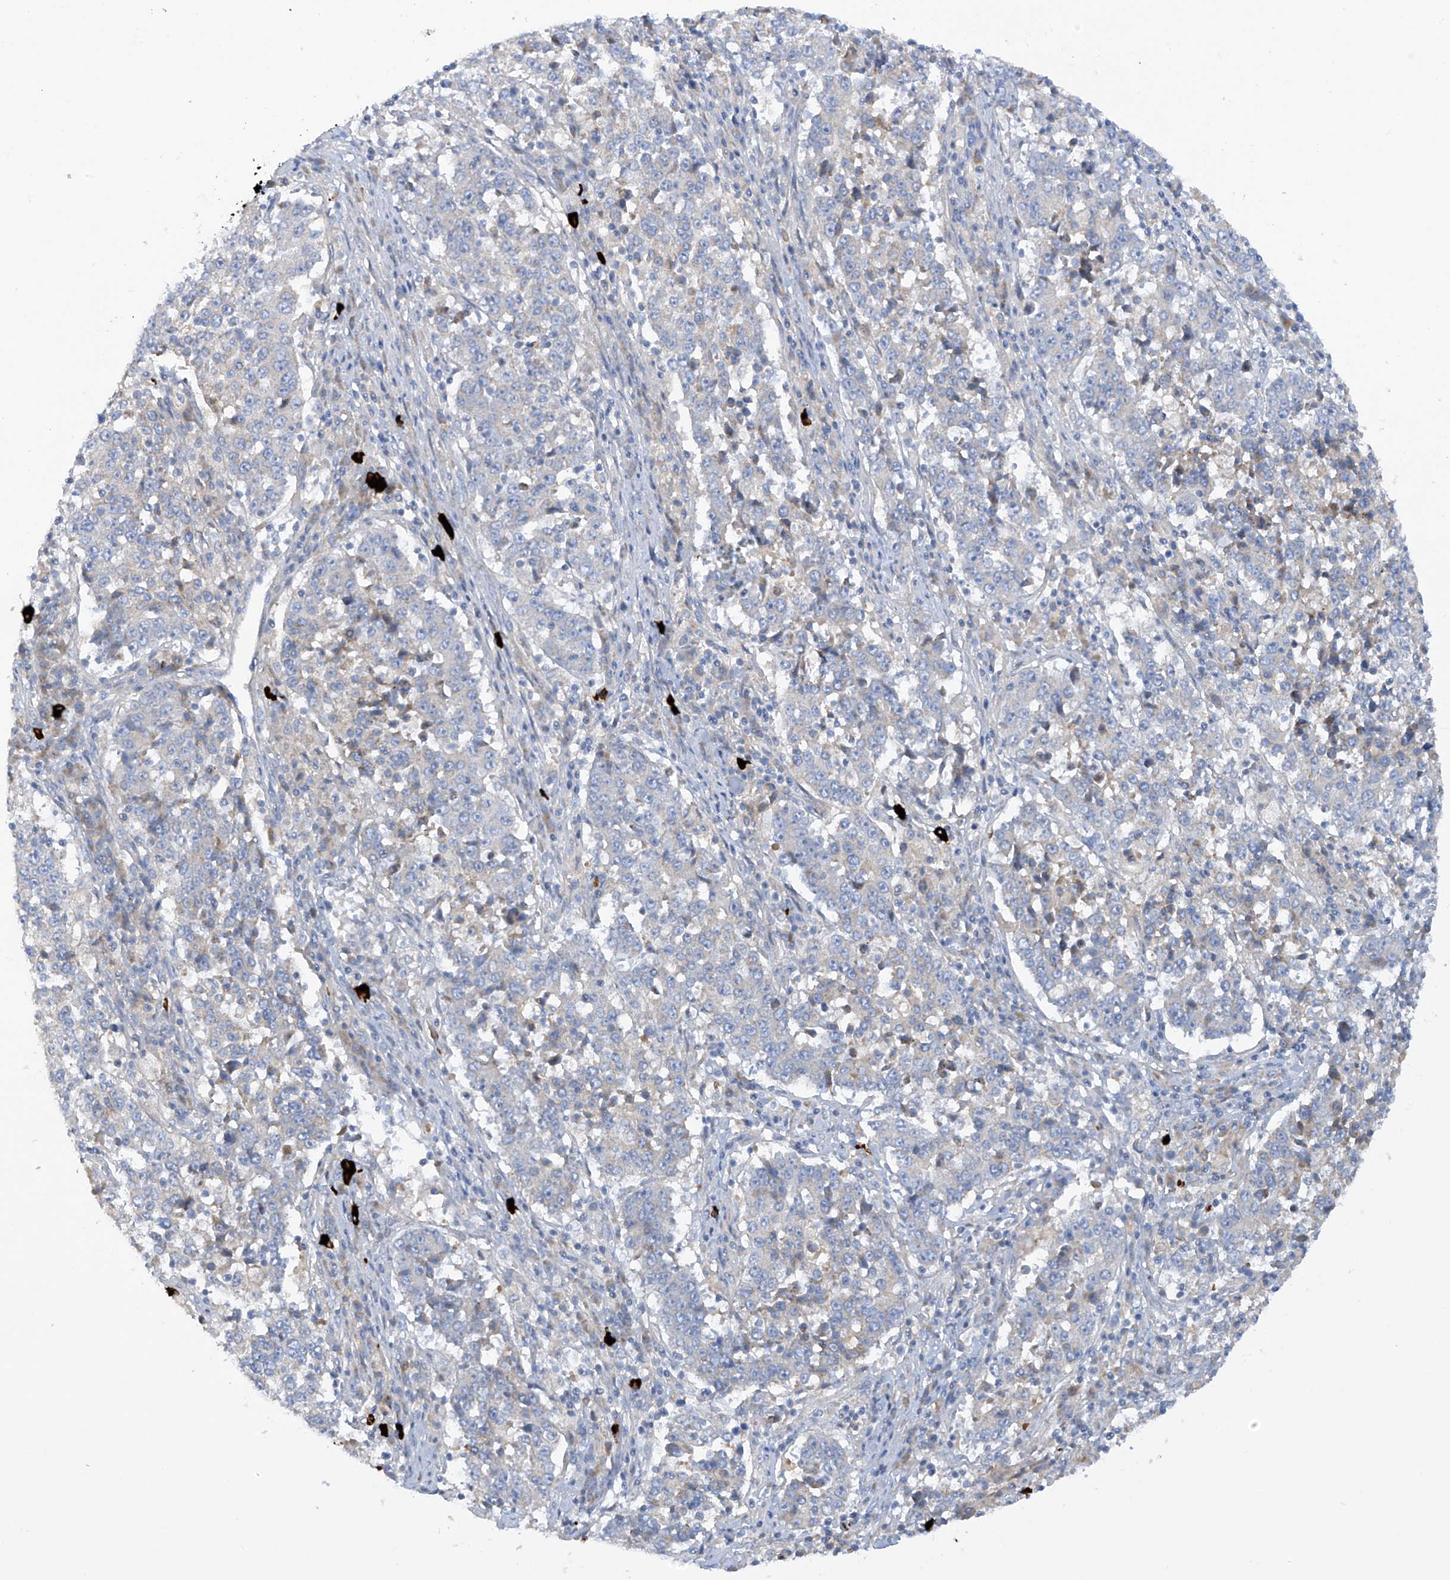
{"staining": {"intensity": "negative", "quantity": "none", "location": "none"}, "tissue": "stomach cancer", "cell_type": "Tumor cells", "image_type": "cancer", "snomed": [{"axis": "morphology", "description": "Adenocarcinoma, NOS"}, {"axis": "topography", "description": "Stomach"}], "caption": "A micrograph of human stomach cancer is negative for staining in tumor cells. (Stains: DAB (3,3'-diaminobenzidine) immunohistochemistry with hematoxylin counter stain, Microscopy: brightfield microscopy at high magnification).", "gene": "METTL18", "patient": {"sex": "male", "age": 59}}